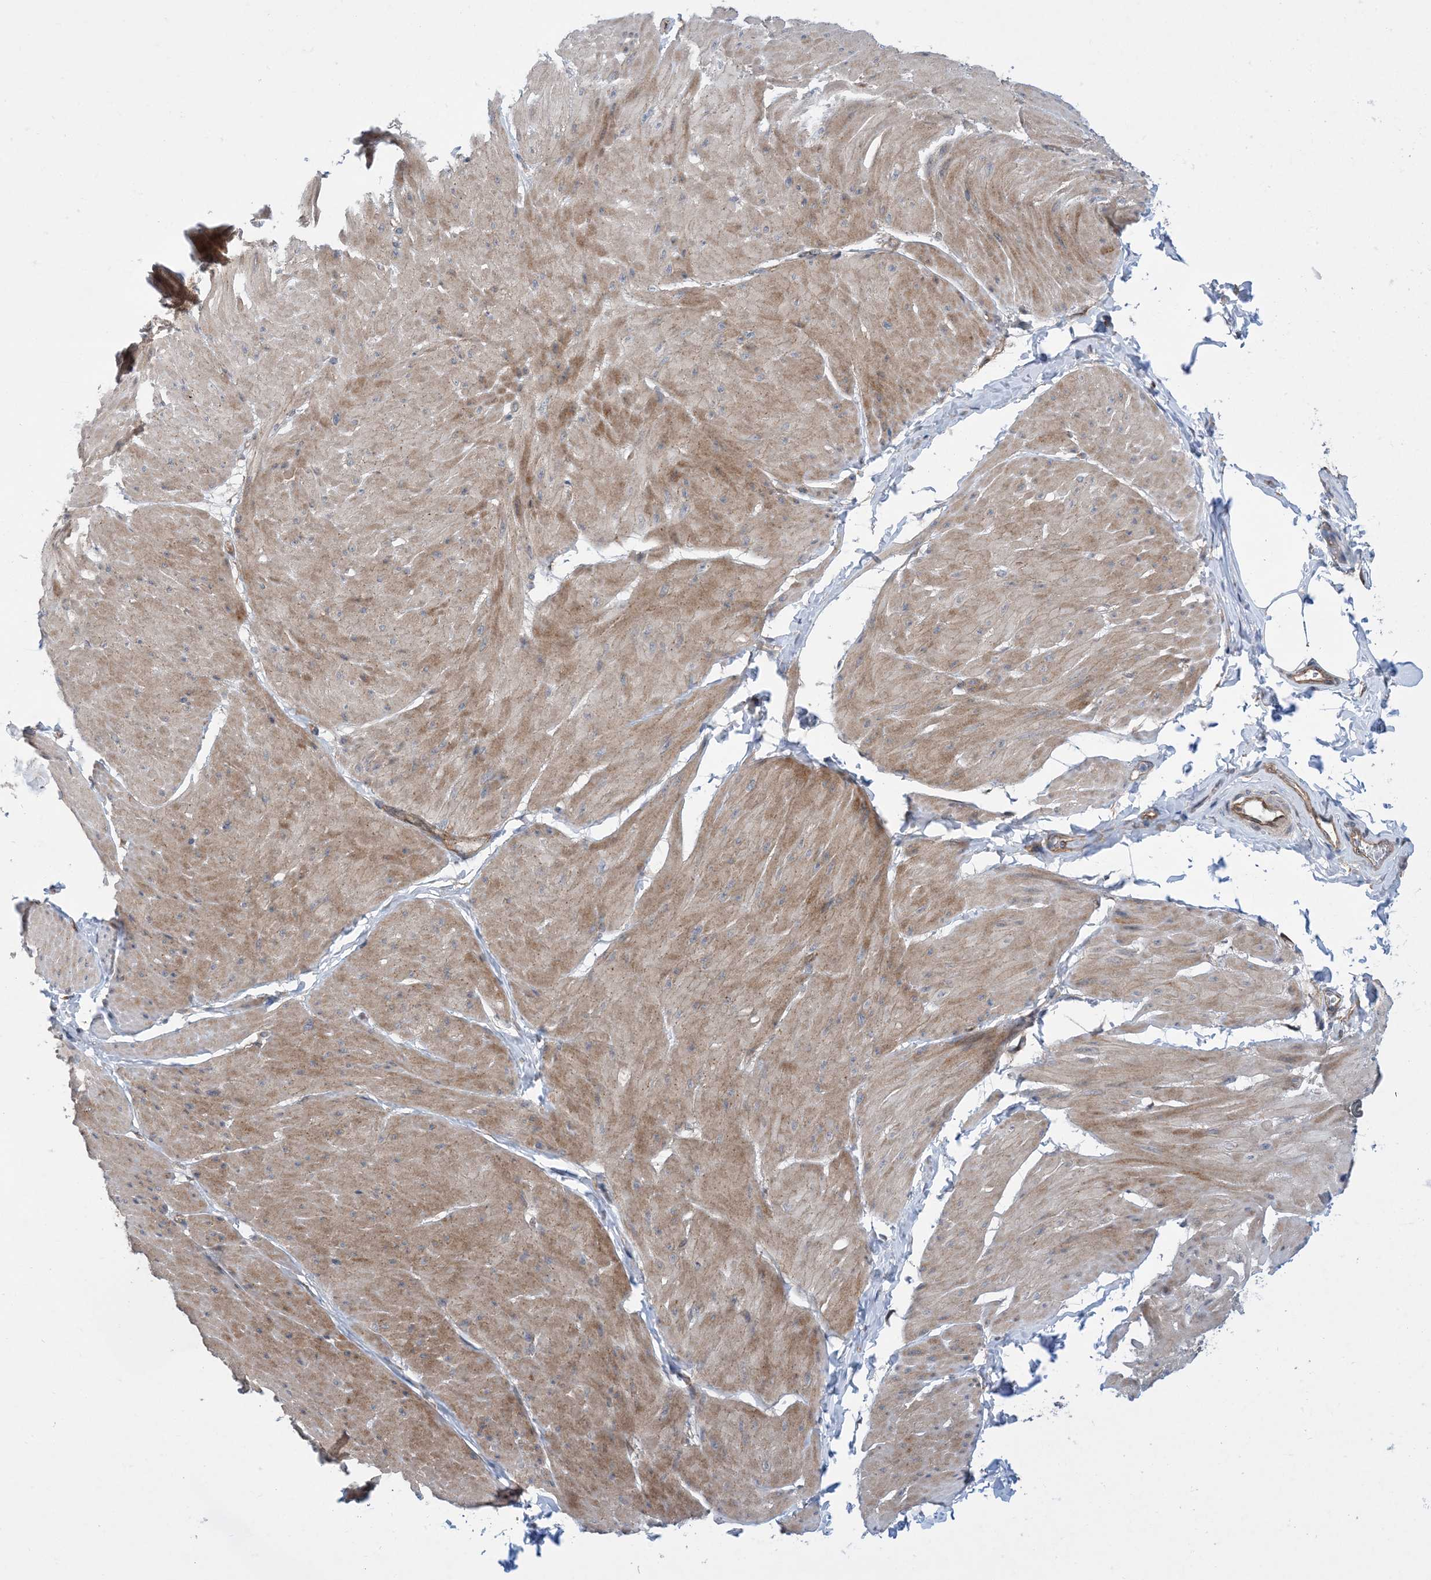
{"staining": {"intensity": "moderate", "quantity": ">75%", "location": "cytoplasmic/membranous"}, "tissue": "smooth muscle", "cell_type": "Smooth muscle cells", "image_type": "normal", "snomed": [{"axis": "morphology", "description": "Urothelial carcinoma, High grade"}, {"axis": "topography", "description": "Urinary bladder"}], "caption": "IHC (DAB (3,3'-diaminobenzidine)) staining of normal human smooth muscle shows moderate cytoplasmic/membranous protein expression in about >75% of smooth muscle cells.", "gene": "EHBP1", "patient": {"sex": "male", "age": 46}}